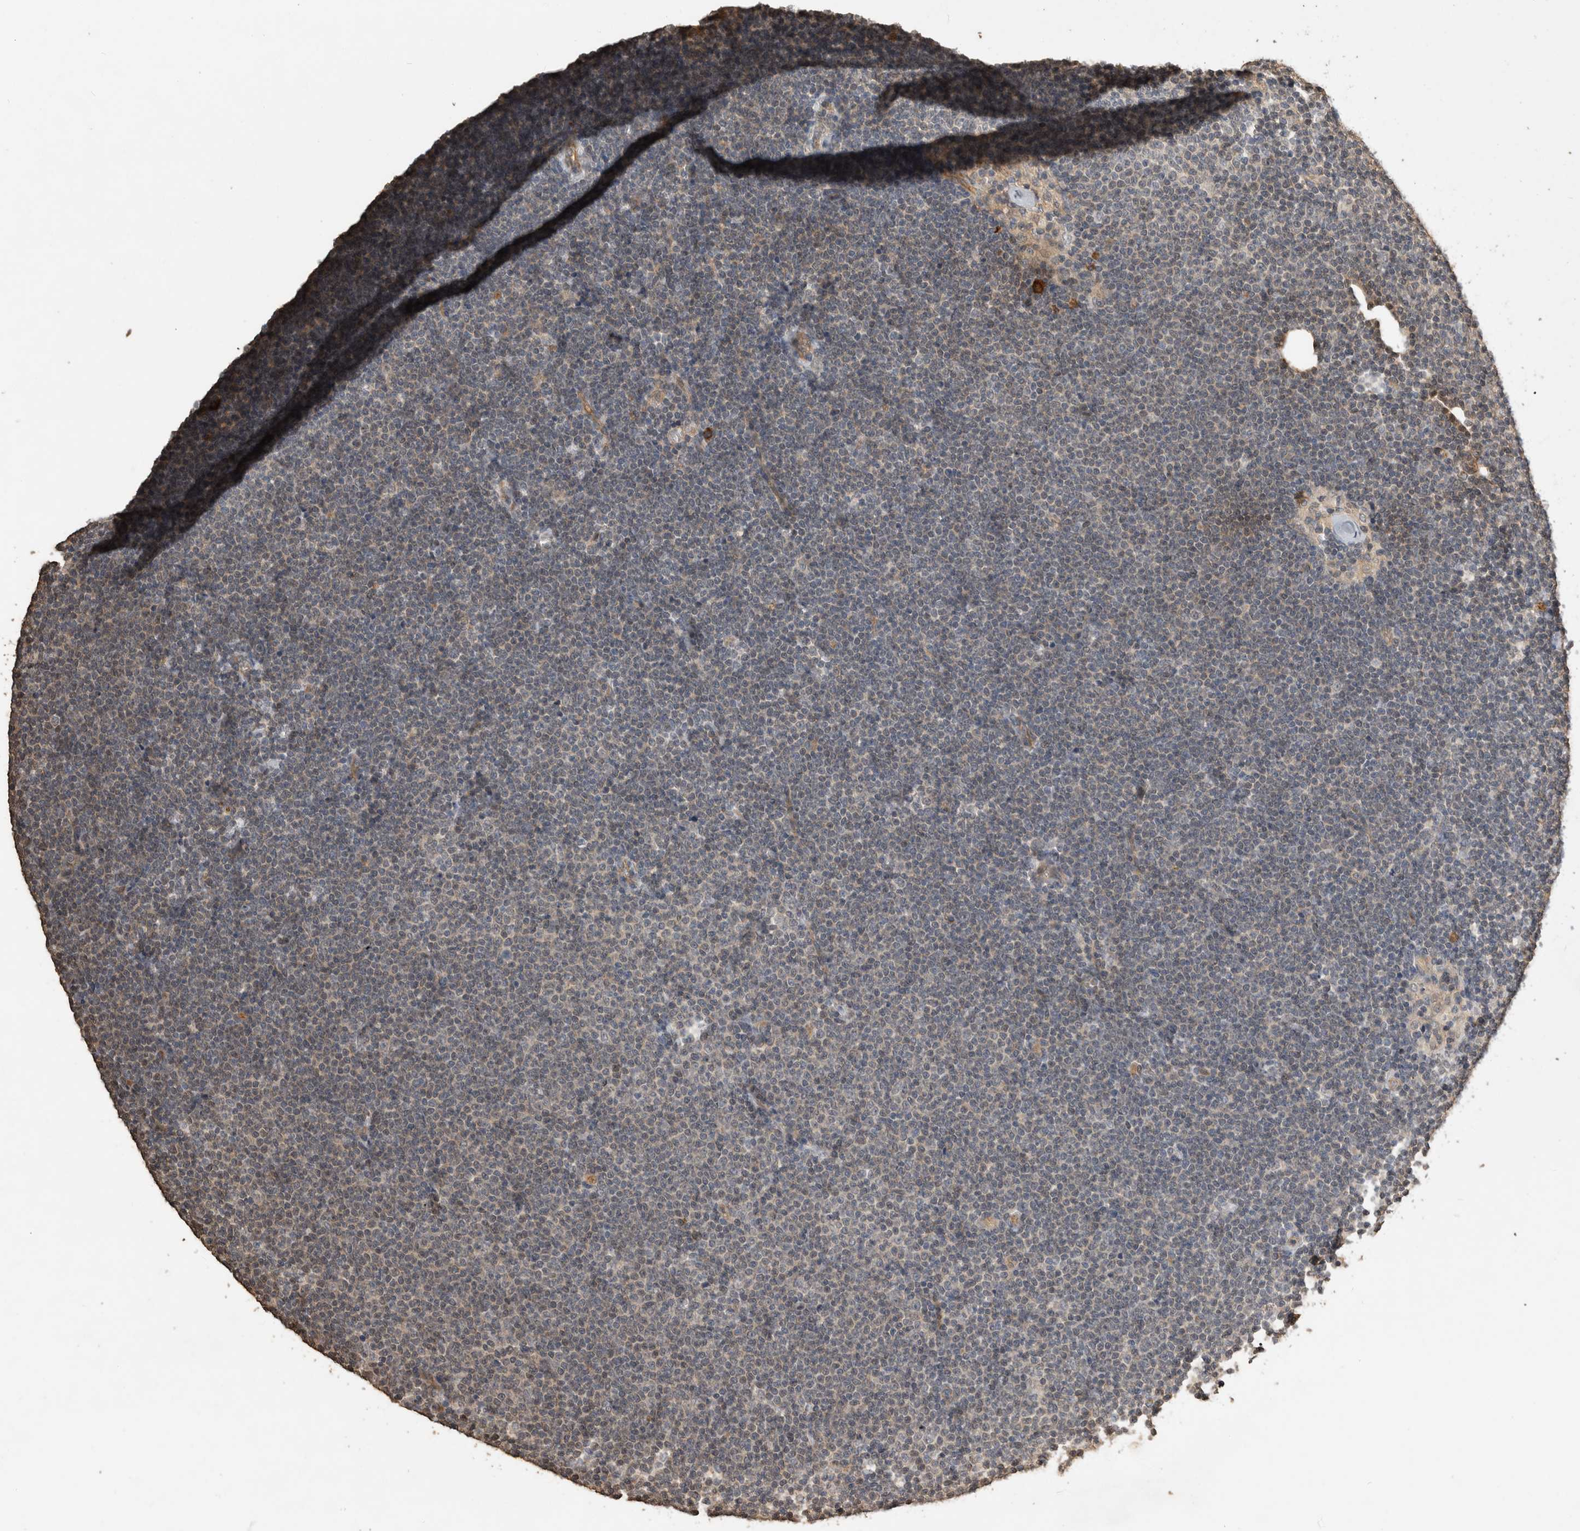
{"staining": {"intensity": "negative", "quantity": "none", "location": "none"}, "tissue": "lymphoma", "cell_type": "Tumor cells", "image_type": "cancer", "snomed": [{"axis": "morphology", "description": "Malignant lymphoma, non-Hodgkin's type, Low grade"}, {"axis": "topography", "description": "Lymph node"}], "caption": "Tumor cells show no significant staining in malignant lymphoma, non-Hodgkin's type (low-grade).", "gene": "RHPN1", "patient": {"sex": "female", "age": 53}}